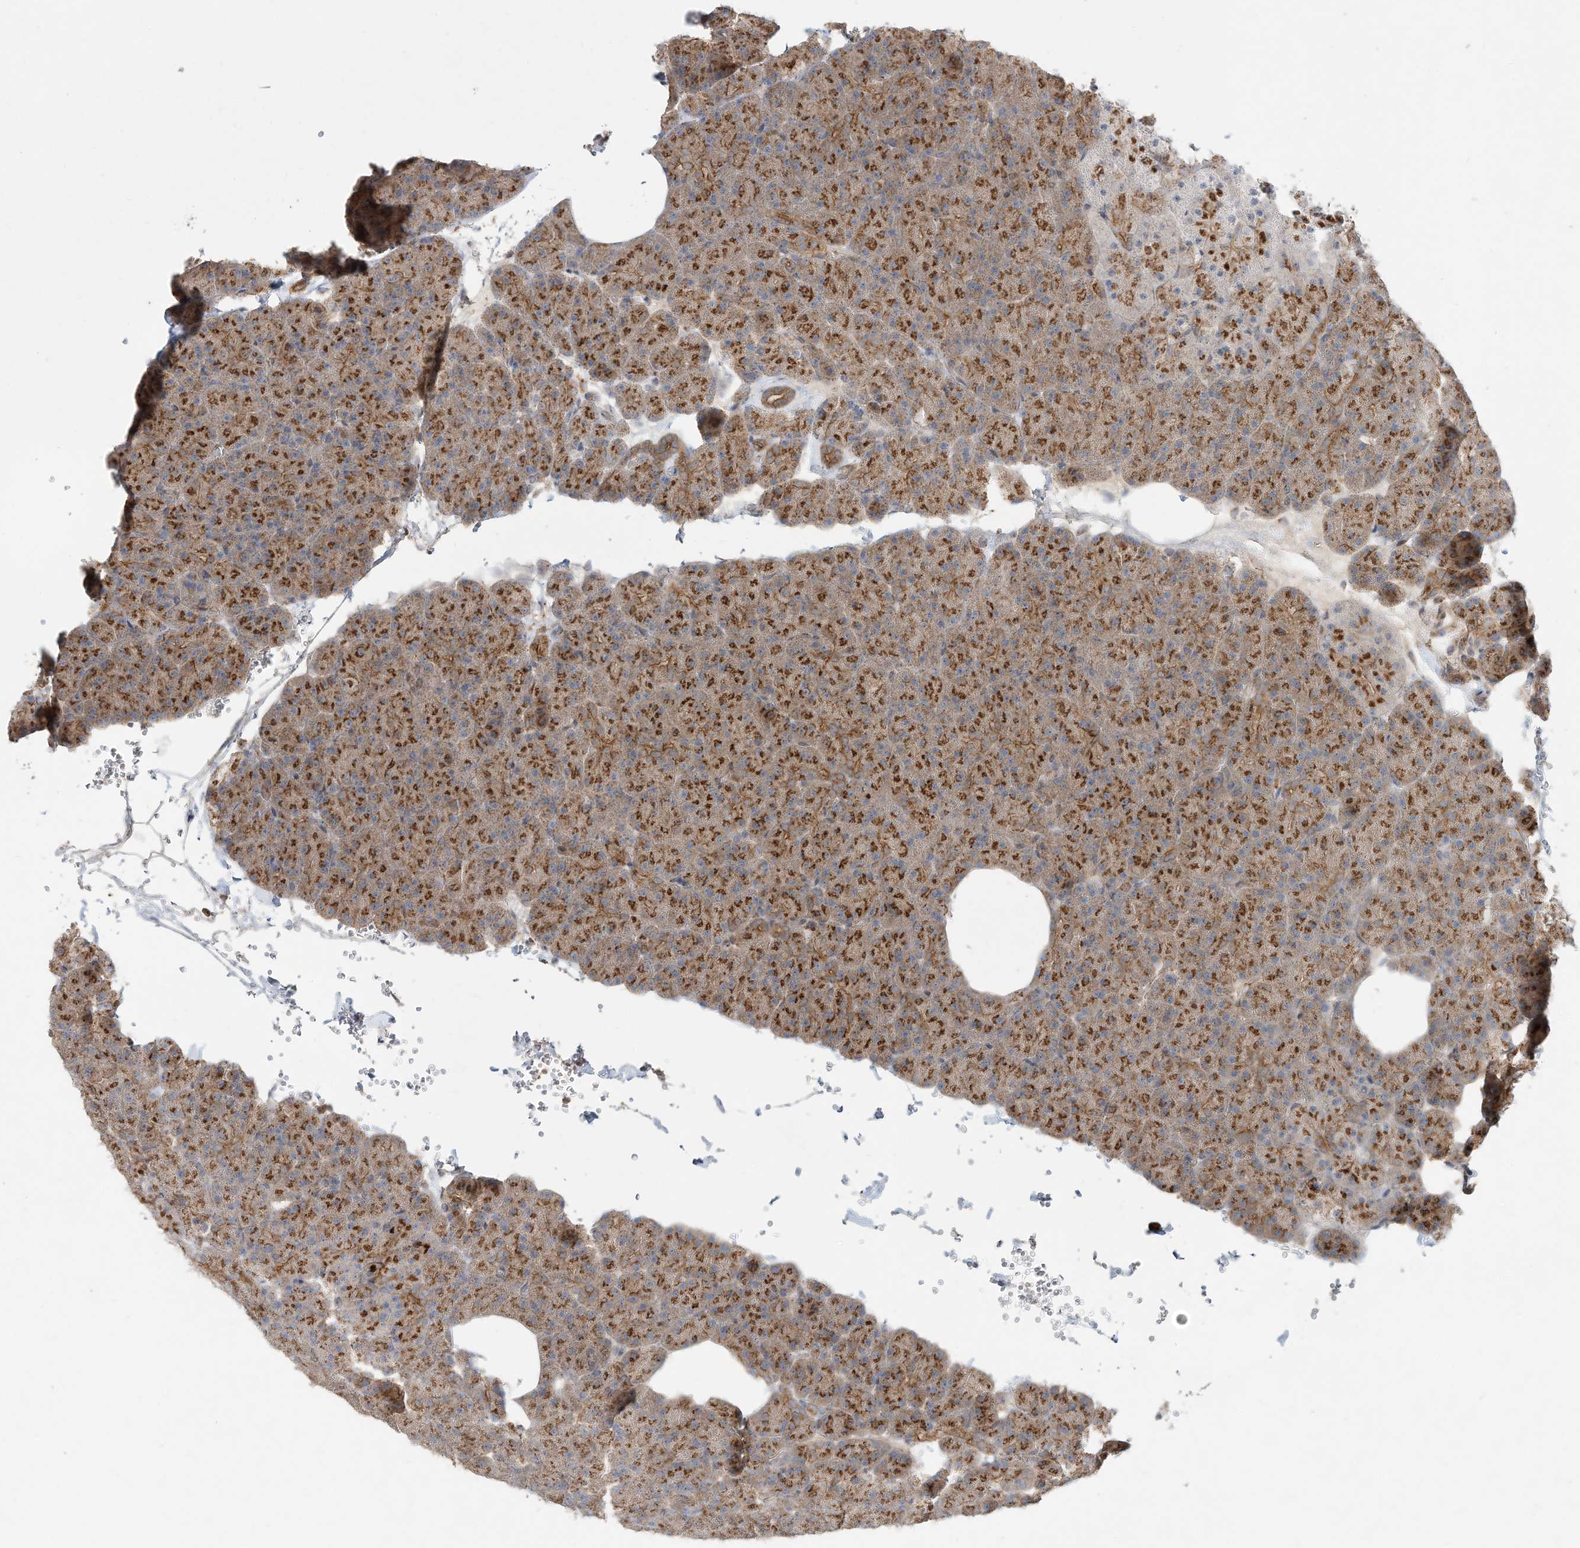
{"staining": {"intensity": "strong", "quantity": ">75%", "location": "cytoplasmic/membranous"}, "tissue": "pancreas", "cell_type": "Exocrine glandular cells", "image_type": "normal", "snomed": [{"axis": "morphology", "description": "Normal tissue, NOS"}, {"axis": "morphology", "description": "Carcinoid, malignant, NOS"}, {"axis": "topography", "description": "Pancreas"}], "caption": "A high amount of strong cytoplasmic/membranous positivity is appreciated in approximately >75% of exocrine glandular cells in unremarkable pancreas. (DAB (3,3'-diaminobenzidine) IHC with brightfield microscopy, high magnification).", "gene": "CUX1", "patient": {"sex": "female", "age": 35}}